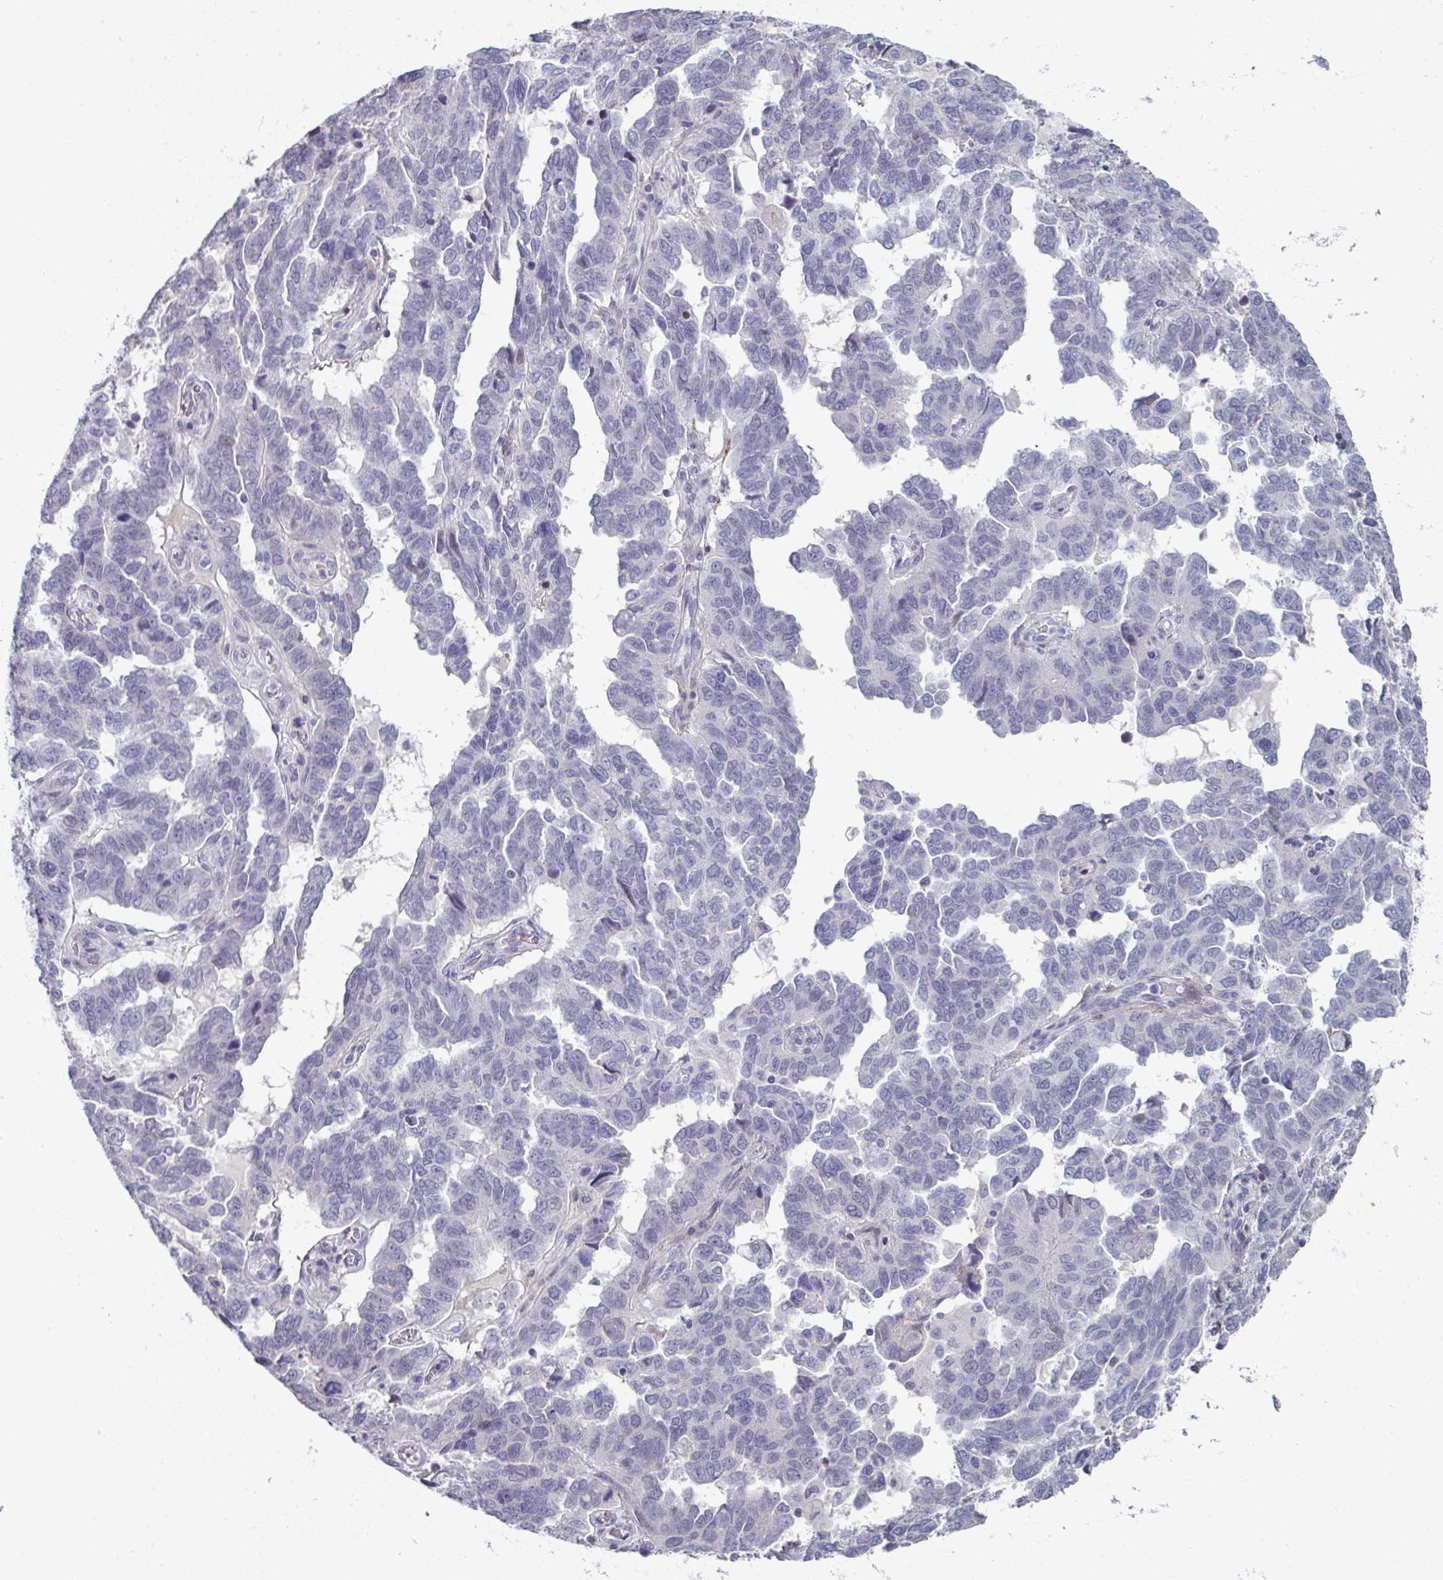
{"staining": {"intensity": "negative", "quantity": "none", "location": "none"}, "tissue": "ovarian cancer", "cell_type": "Tumor cells", "image_type": "cancer", "snomed": [{"axis": "morphology", "description": "Cystadenocarcinoma, serous, NOS"}, {"axis": "topography", "description": "Ovary"}], "caption": "Tumor cells show no significant expression in ovarian cancer (serous cystadenocarcinoma).", "gene": "A1CF", "patient": {"sex": "female", "age": 64}}